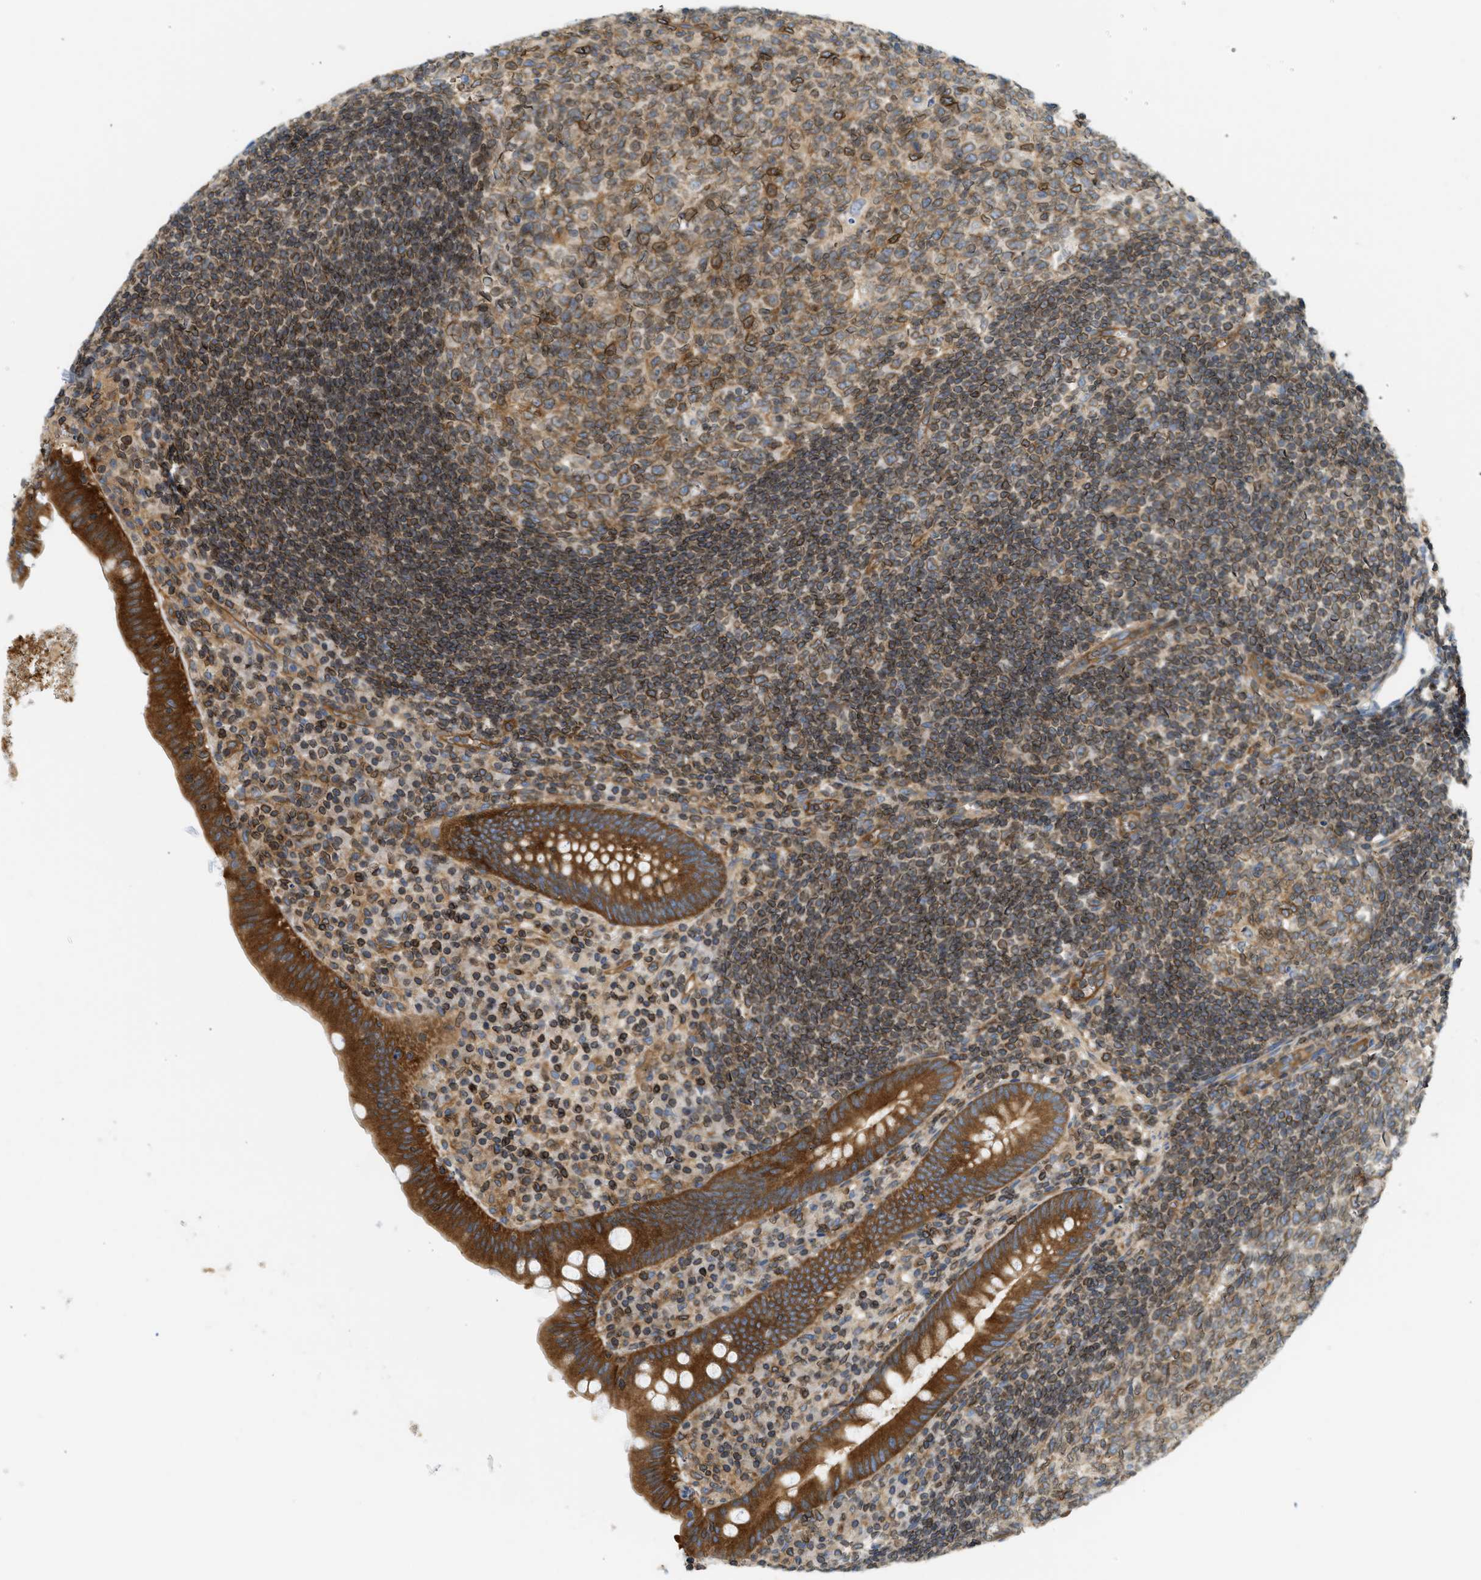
{"staining": {"intensity": "strong", "quantity": ">75%", "location": "cytoplasmic/membranous"}, "tissue": "appendix", "cell_type": "Glandular cells", "image_type": "normal", "snomed": [{"axis": "morphology", "description": "Normal tissue, NOS"}, {"axis": "topography", "description": "Appendix"}], "caption": "Glandular cells reveal high levels of strong cytoplasmic/membranous positivity in approximately >75% of cells in normal human appendix. (Brightfield microscopy of DAB IHC at high magnification).", "gene": "STRN", "patient": {"sex": "male", "age": 56}}